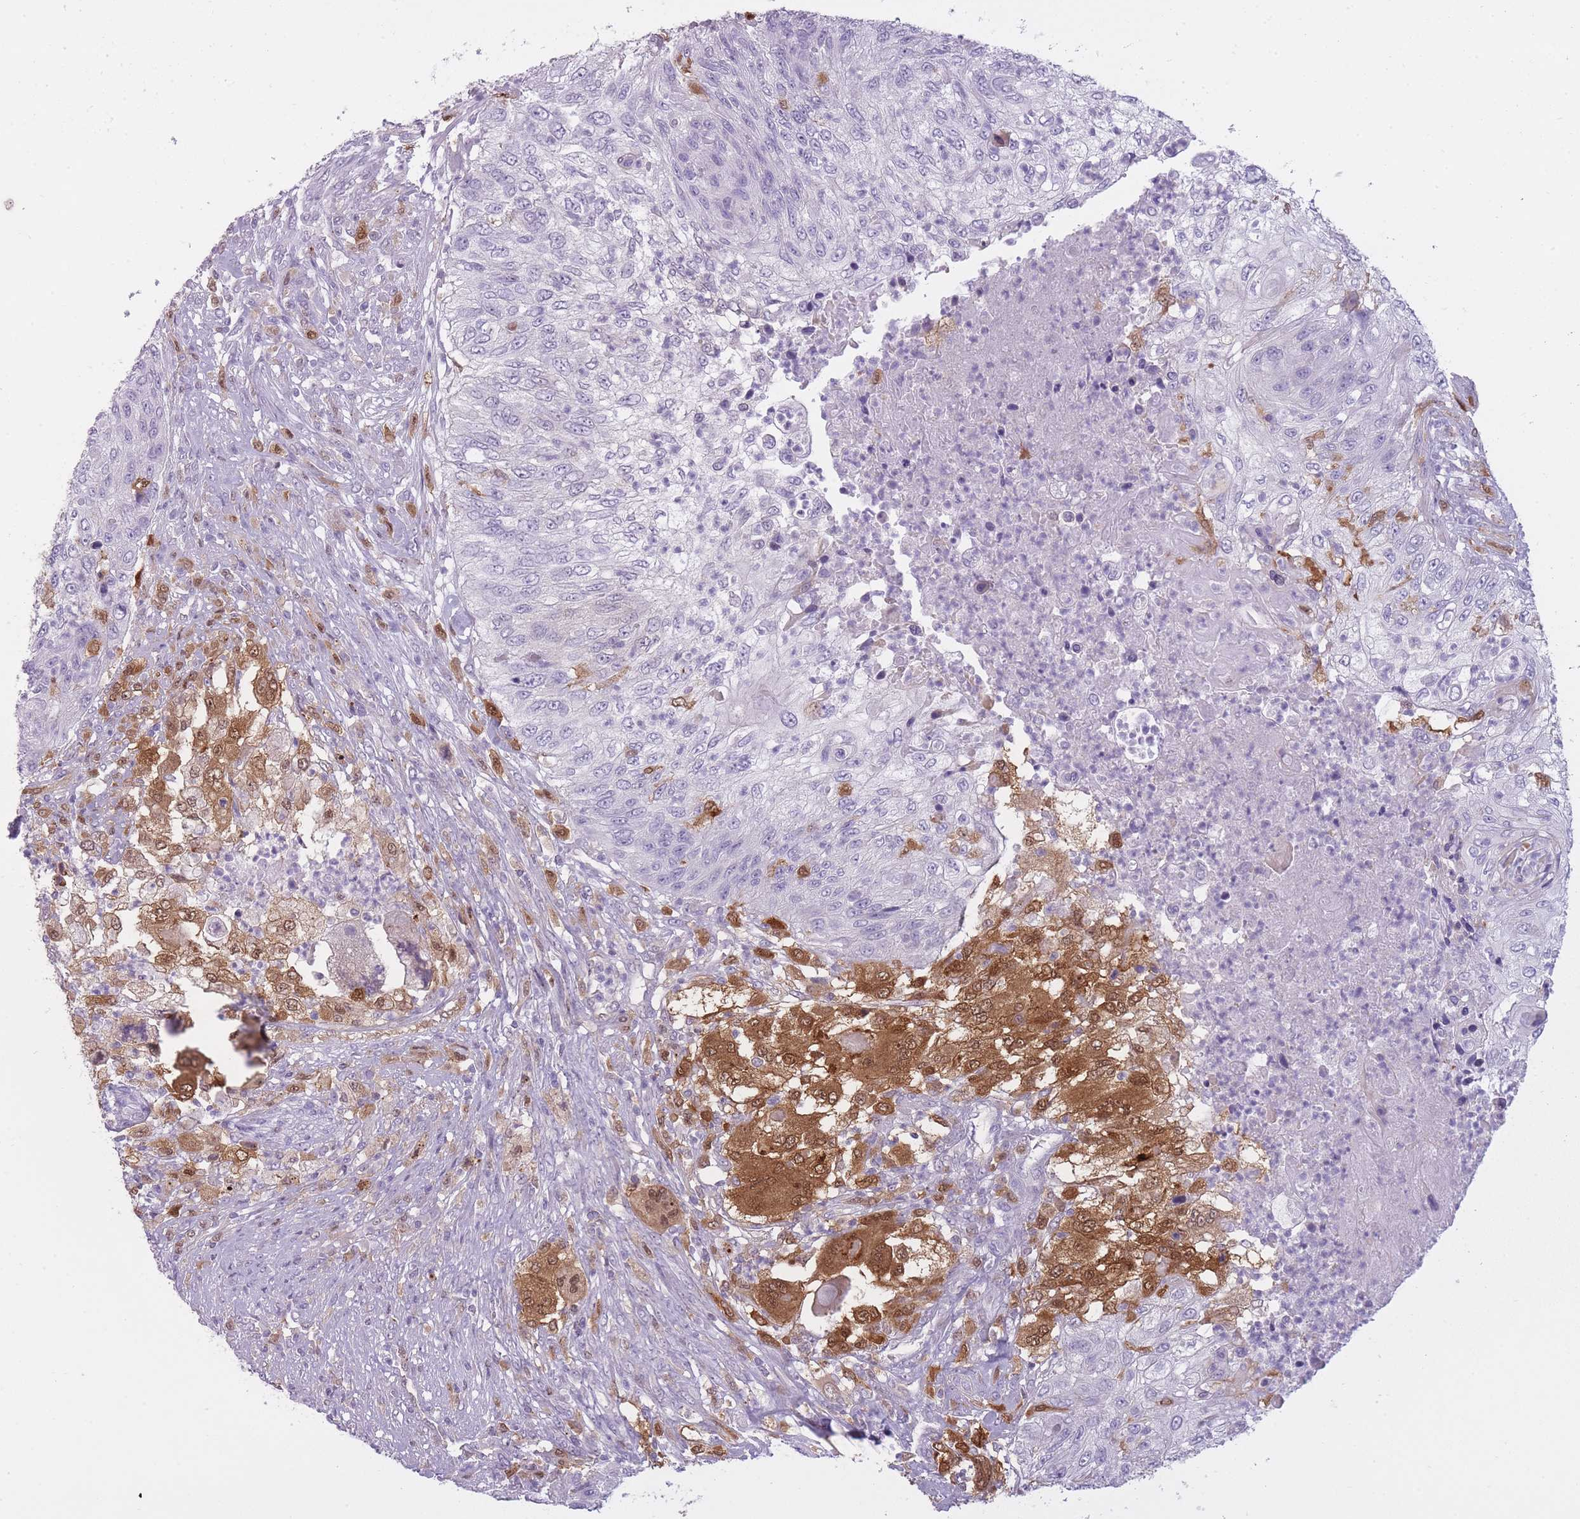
{"staining": {"intensity": "negative", "quantity": "none", "location": "none"}, "tissue": "urothelial cancer", "cell_type": "Tumor cells", "image_type": "cancer", "snomed": [{"axis": "morphology", "description": "Urothelial carcinoma, High grade"}, {"axis": "topography", "description": "Urinary bladder"}], "caption": "Immunohistochemistry (IHC) of human urothelial carcinoma (high-grade) displays no positivity in tumor cells. (Brightfield microscopy of DAB immunohistochemistry (IHC) at high magnification).", "gene": "LGALS9", "patient": {"sex": "female", "age": 60}}